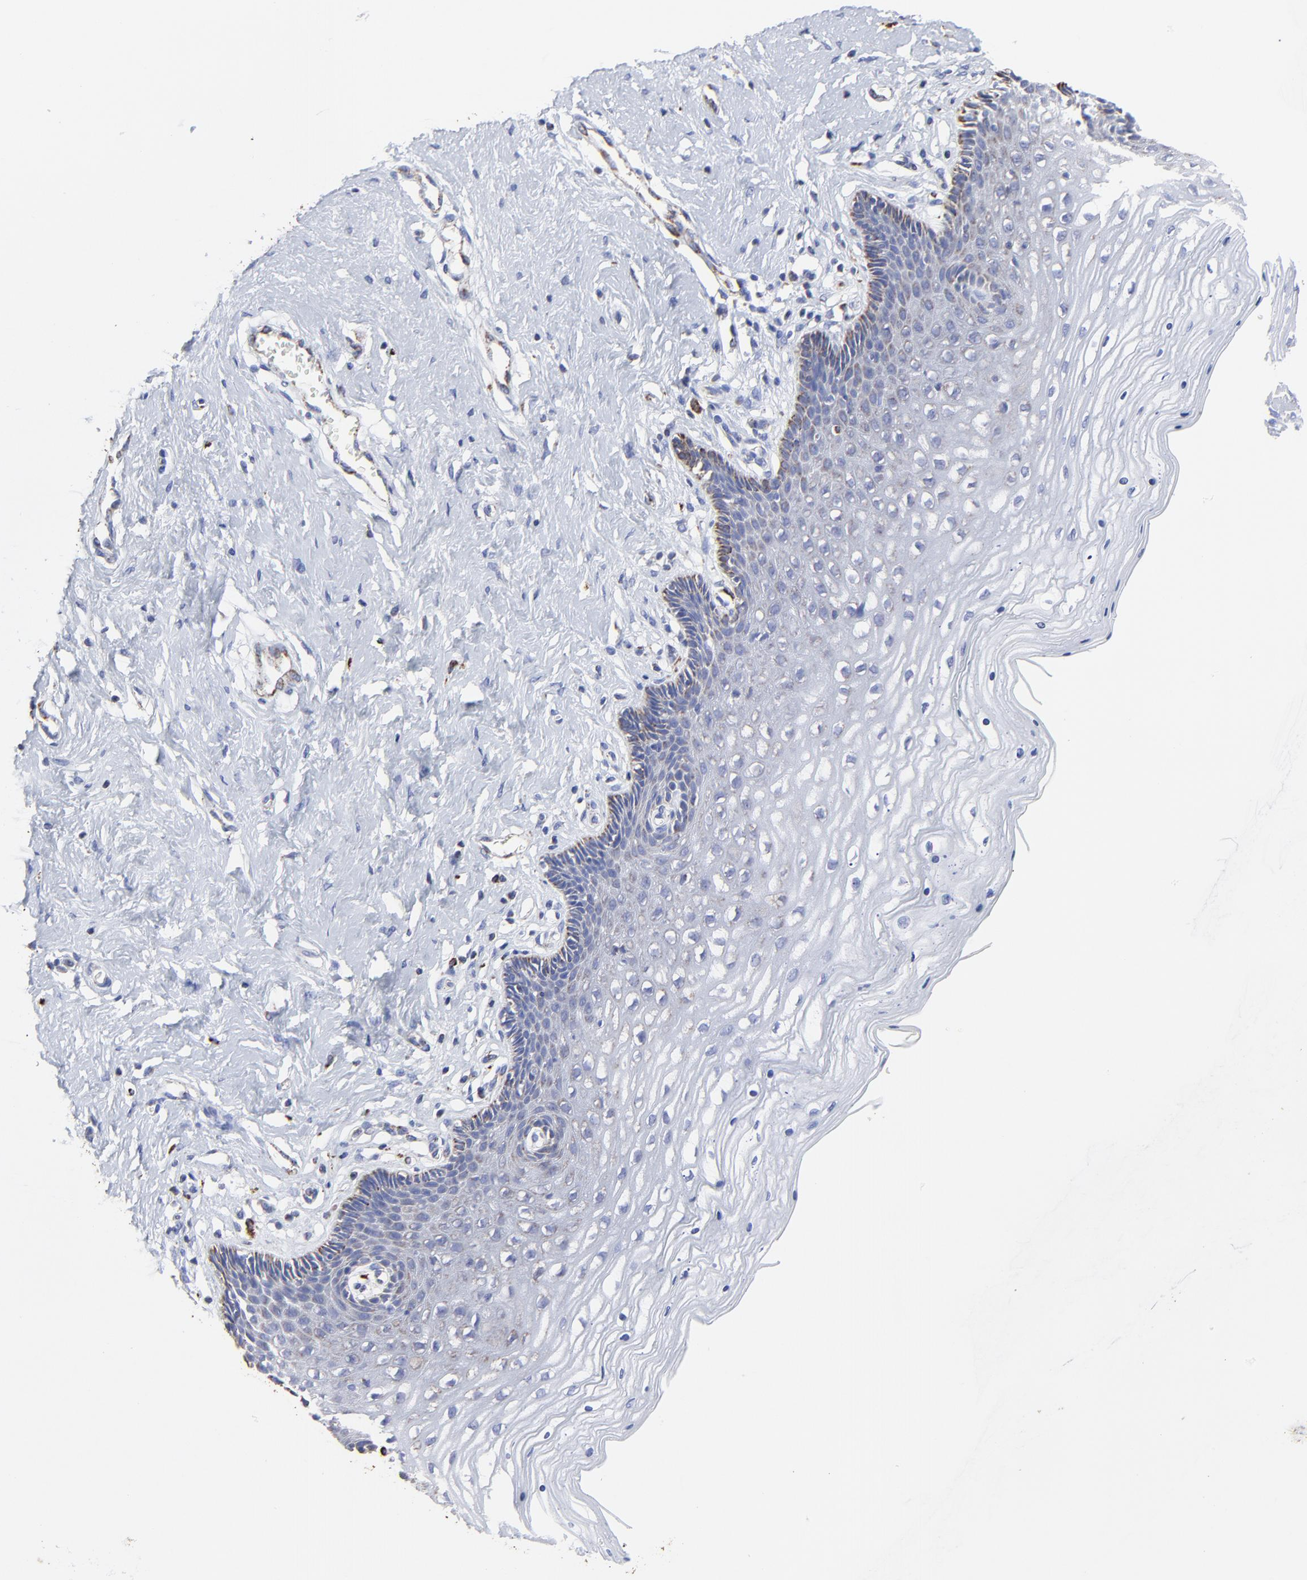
{"staining": {"intensity": "weak", "quantity": ">75%", "location": "cytoplasmic/membranous"}, "tissue": "cervix", "cell_type": "Glandular cells", "image_type": "normal", "snomed": [{"axis": "morphology", "description": "Normal tissue, NOS"}, {"axis": "topography", "description": "Cervix"}], "caption": "Cervix stained with DAB immunohistochemistry reveals low levels of weak cytoplasmic/membranous expression in about >75% of glandular cells. The protein is stained brown, and the nuclei are stained in blue (DAB (3,3'-diaminobenzidine) IHC with brightfield microscopy, high magnification).", "gene": "PINK1", "patient": {"sex": "female", "age": 39}}